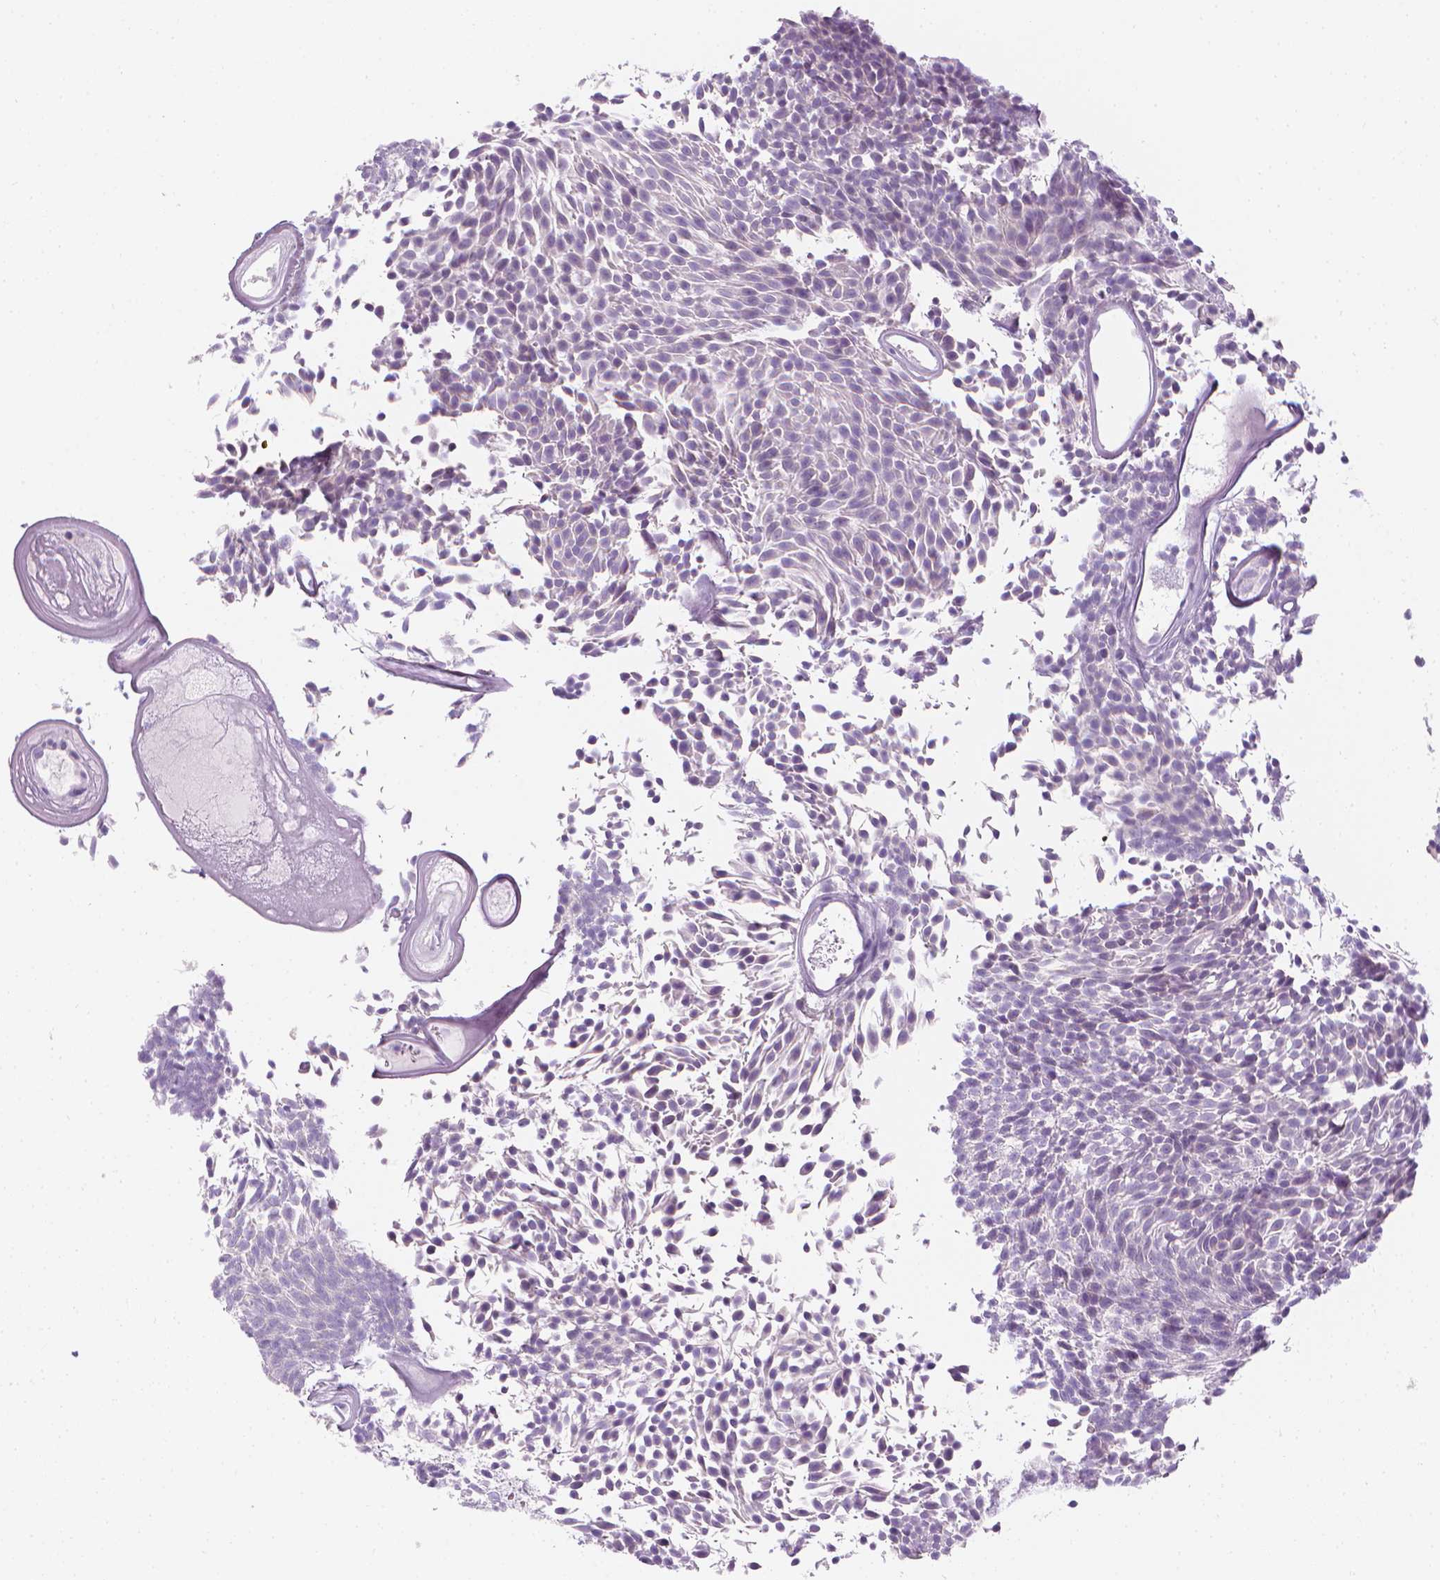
{"staining": {"intensity": "negative", "quantity": "none", "location": "none"}, "tissue": "urothelial cancer", "cell_type": "Tumor cells", "image_type": "cancer", "snomed": [{"axis": "morphology", "description": "Urothelial carcinoma, Low grade"}, {"axis": "topography", "description": "Urinary bladder"}], "caption": "IHC image of human urothelial cancer stained for a protein (brown), which exhibits no staining in tumor cells. Nuclei are stained in blue.", "gene": "DCAF8L1", "patient": {"sex": "male", "age": 77}}